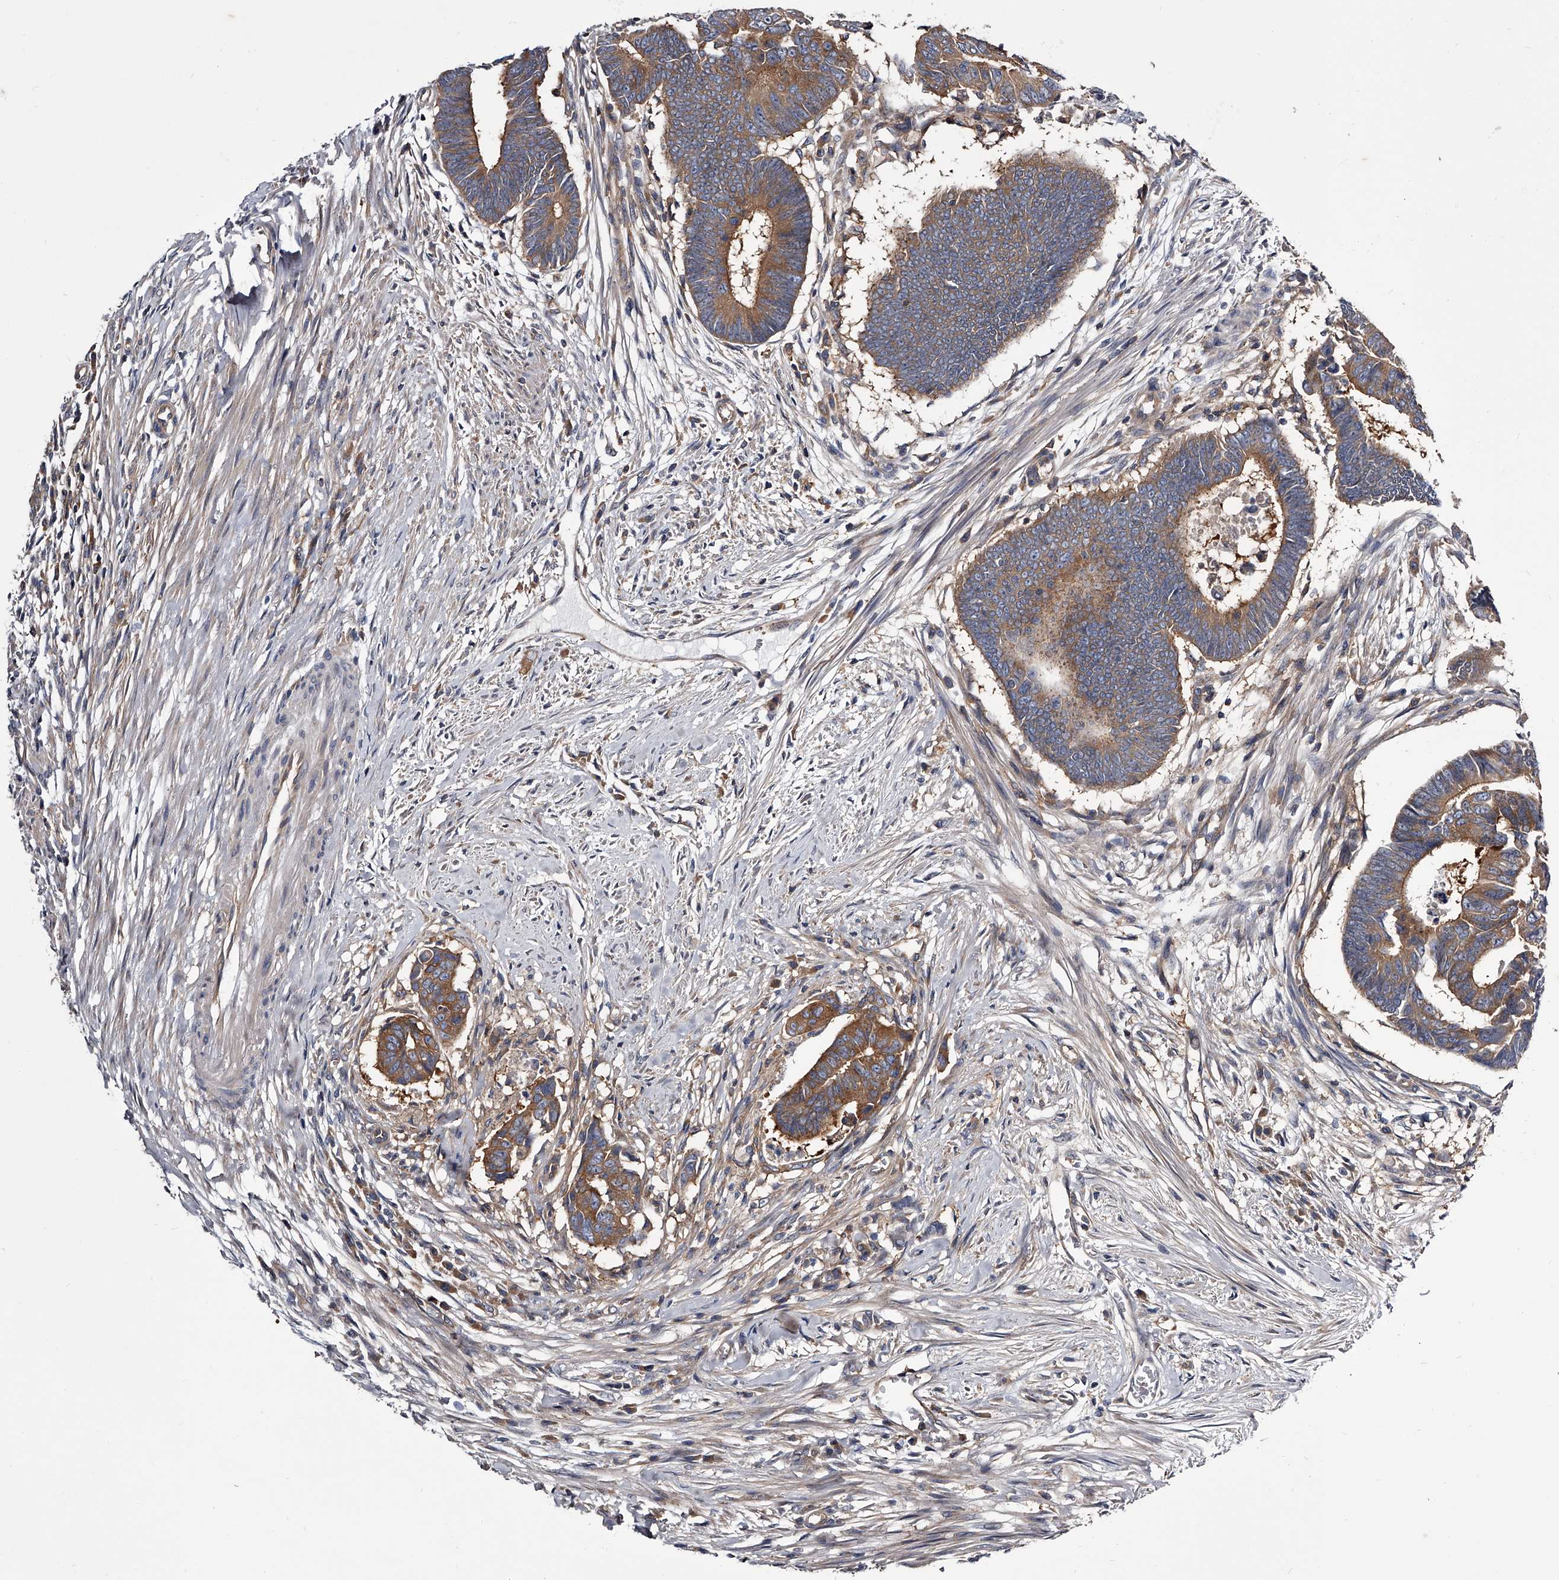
{"staining": {"intensity": "strong", "quantity": "25%-75%", "location": "cytoplasmic/membranous"}, "tissue": "colorectal cancer", "cell_type": "Tumor cells", "image_type": "cancer", "snomed": [{"axis": "morphology", "description": "Adenocarcinoma, NOS"}, {"axis": "topography", "description": "Rectum"}], "caption": "An immunohistochemistry (IHC) micrograph of tumor tissue is shown. Protein staining in brown shows strong cytoplasmic/membranous positivity in adenocarcinoma (colorectal) within tumor cells.", "gene": "GAPVD1", "patient": {"sex": "female", "age": 65}}